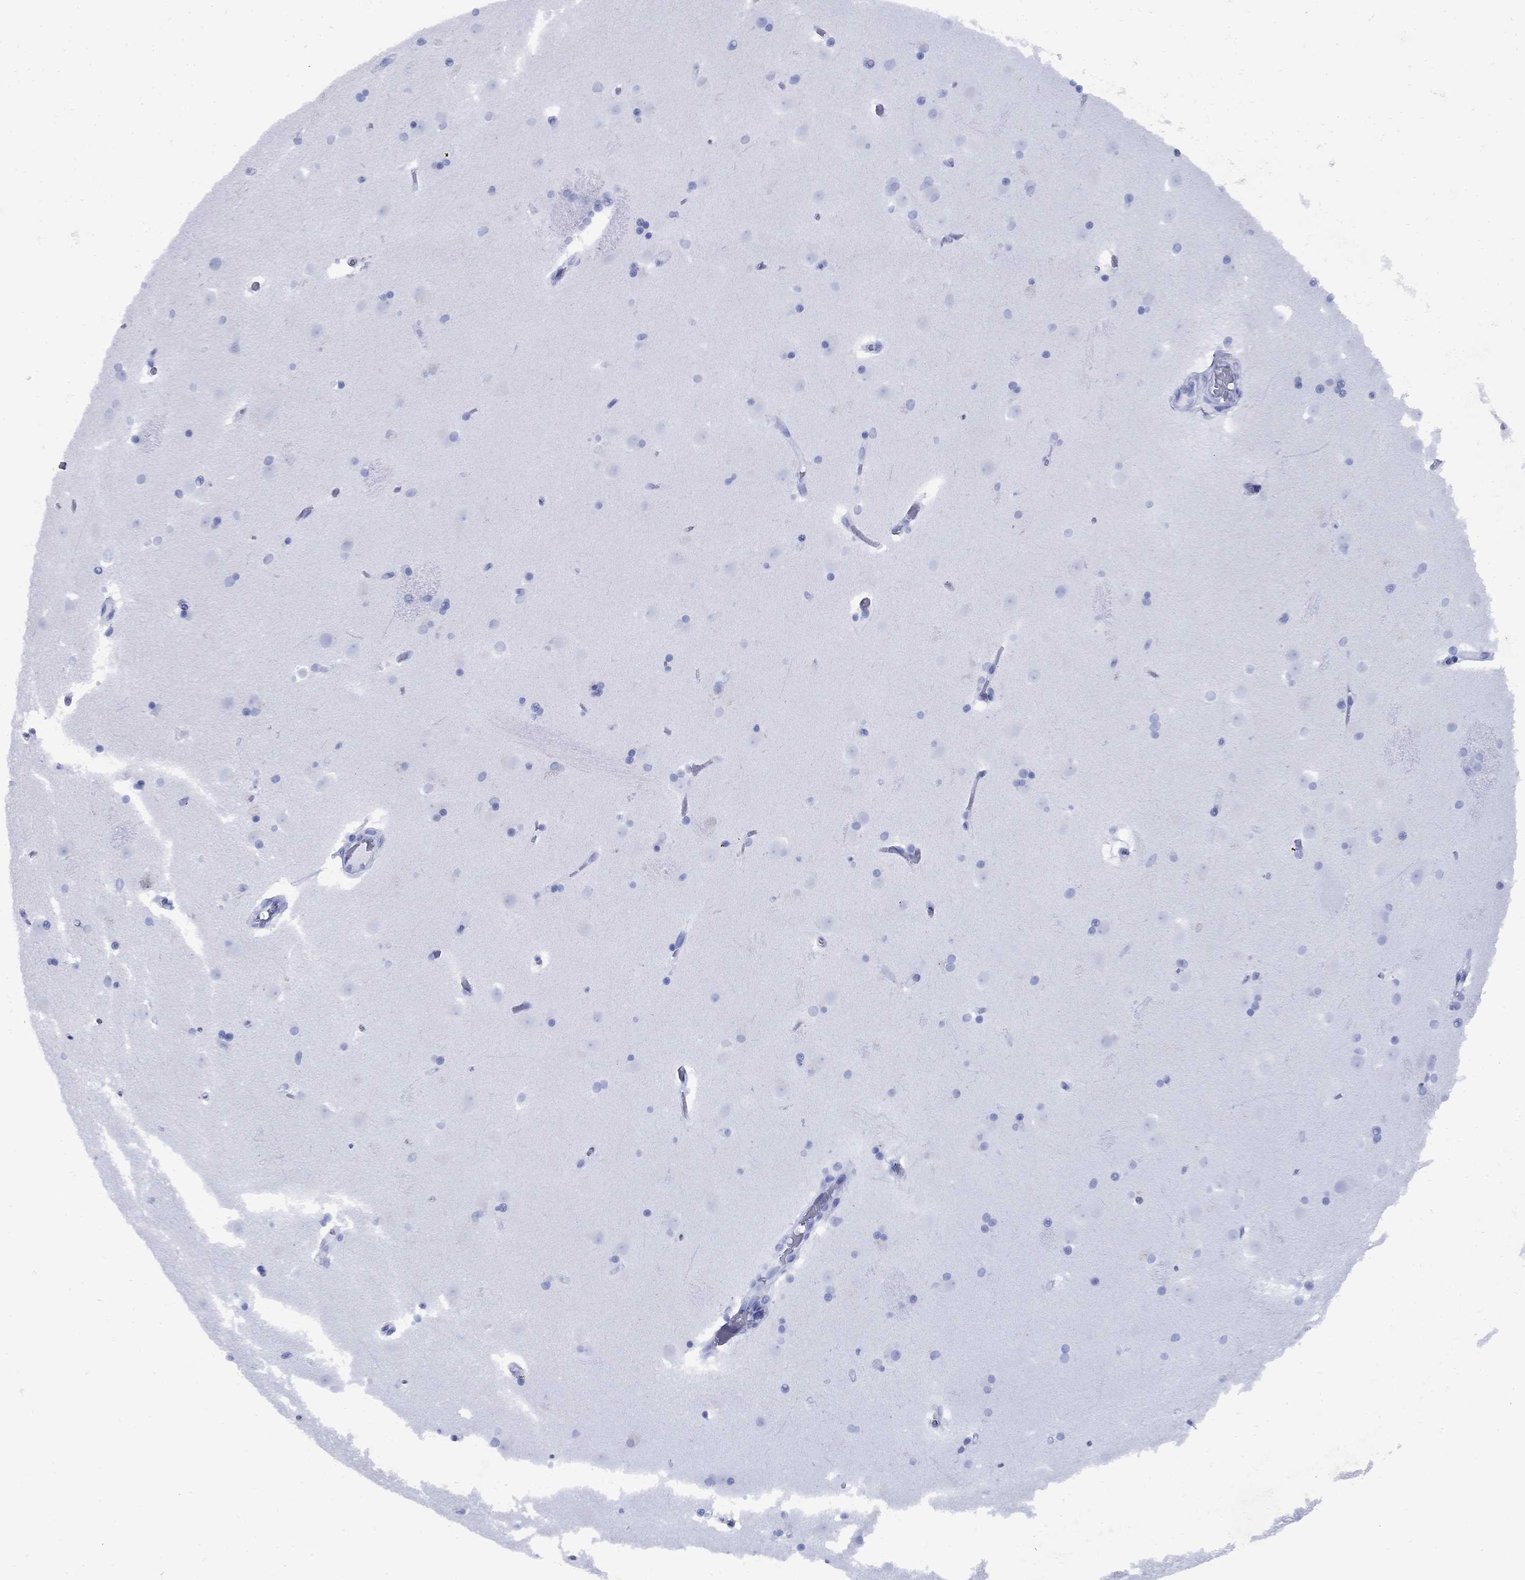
{"staining": {"intensity": "negative", "quantity": "none", "location": "none"}, "tissue": "caudate", "cell_type": "Glial cells", "image_type": "normal", "snomed": [{"axis": "morphology", "description": "Normal tissue, NOS"}, {"axis": "topography", "description": "Lateral ventricle wall"}], "caption": "Human caudate stained for a protein using IHC displays no positivity in glial cells.", "gene": "CD1A", "patient": {"sex": "male", "age": 51}}